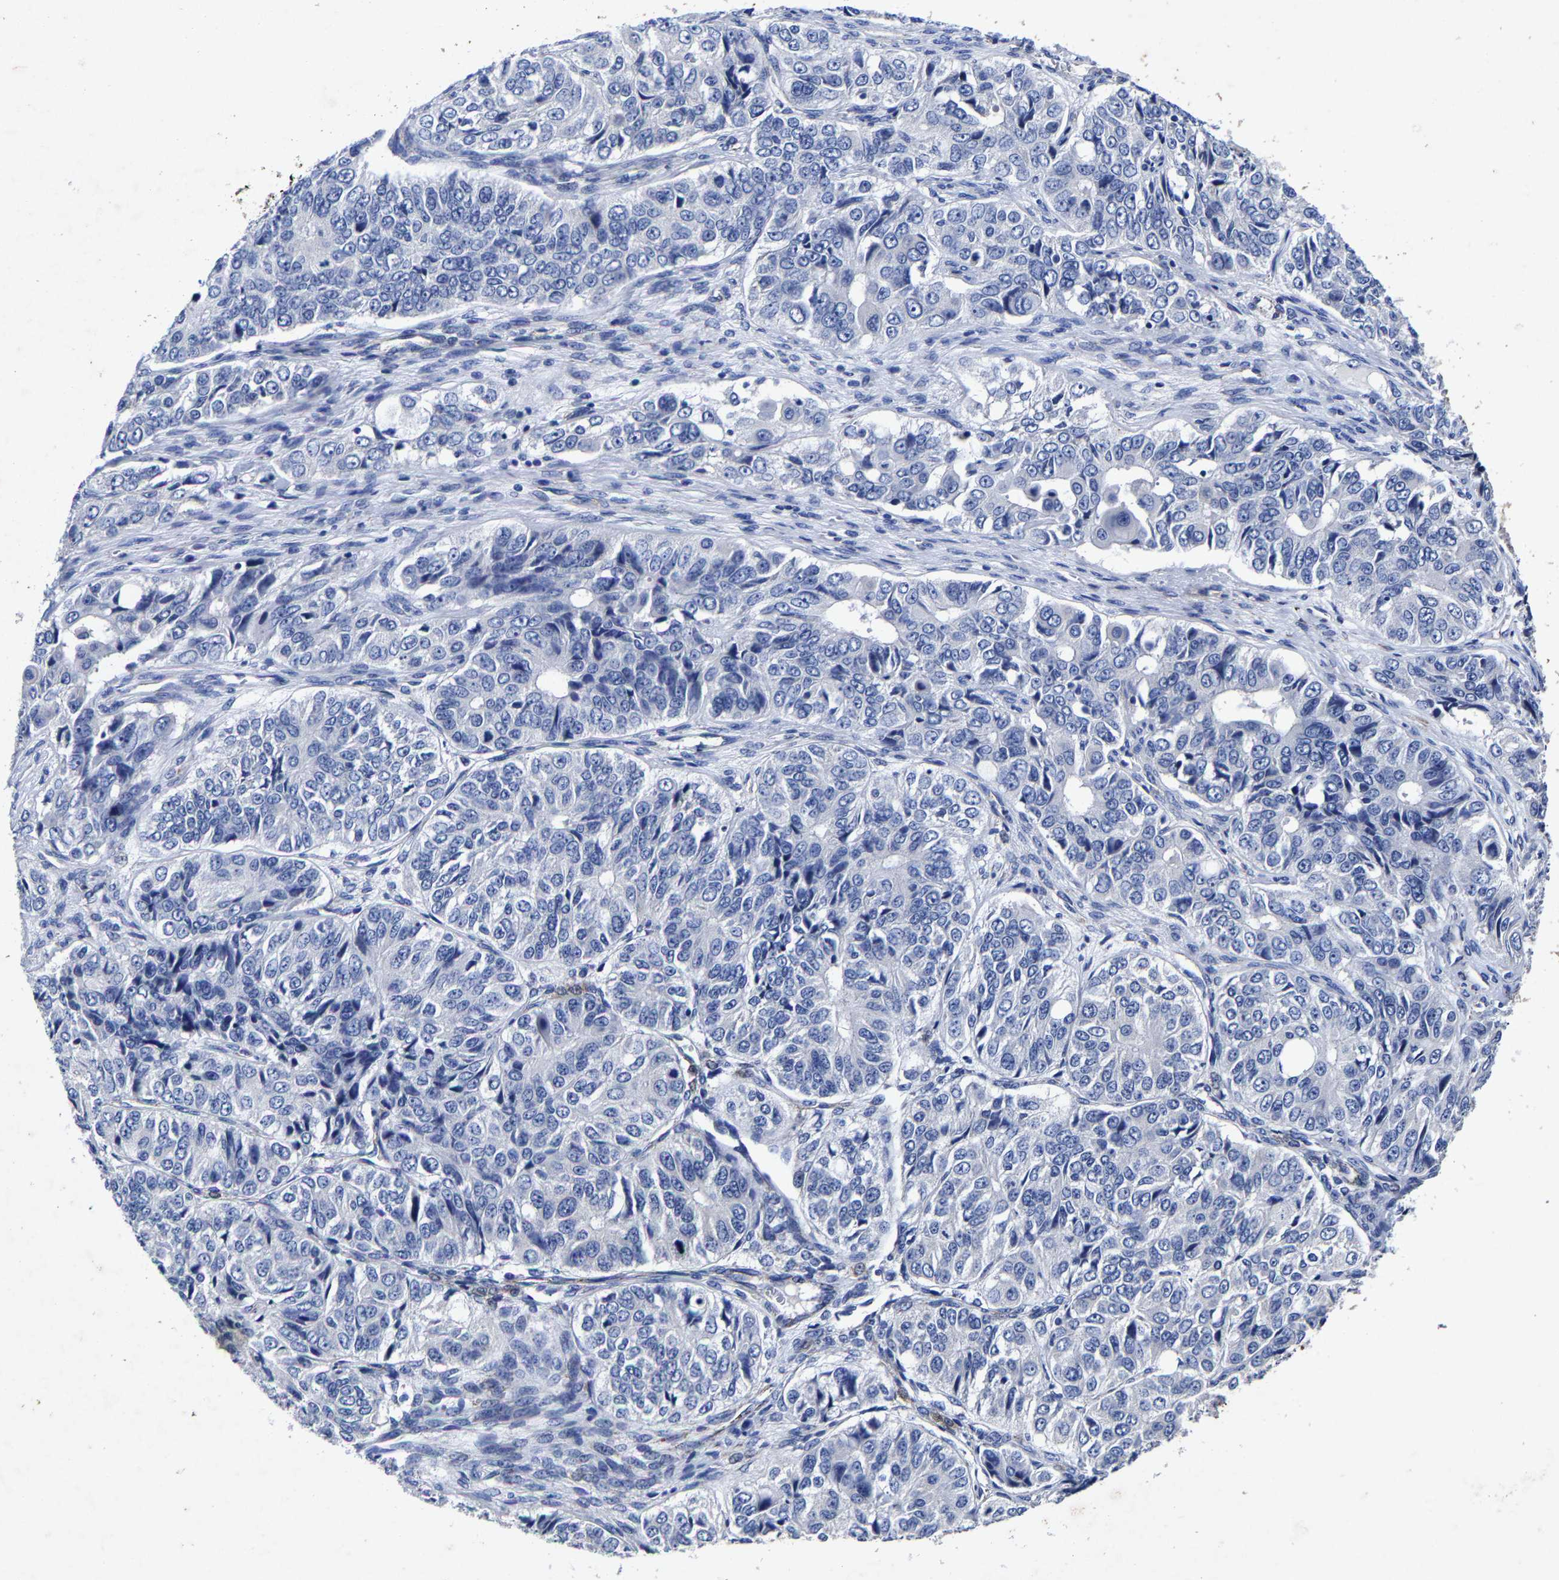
{"staining": {"intensity": "negative", "quantity": "none", "location": "none"}, "tissue": "ovarian cancer", "cell_type": "Tumor cells", "image_type": "cancer", "snomed": [{"axis": "morphology", "description": "Carcinoma, endometroid"}, {"axis": "topography", "description": "Ovary"}], "caption": "A photomicrograph of ovarian endometroid carcinoma stained for a protein reveals no brown staining in tumor cells.", "gene": "AASS", "patient": {"sex": "female", "age": 51}}